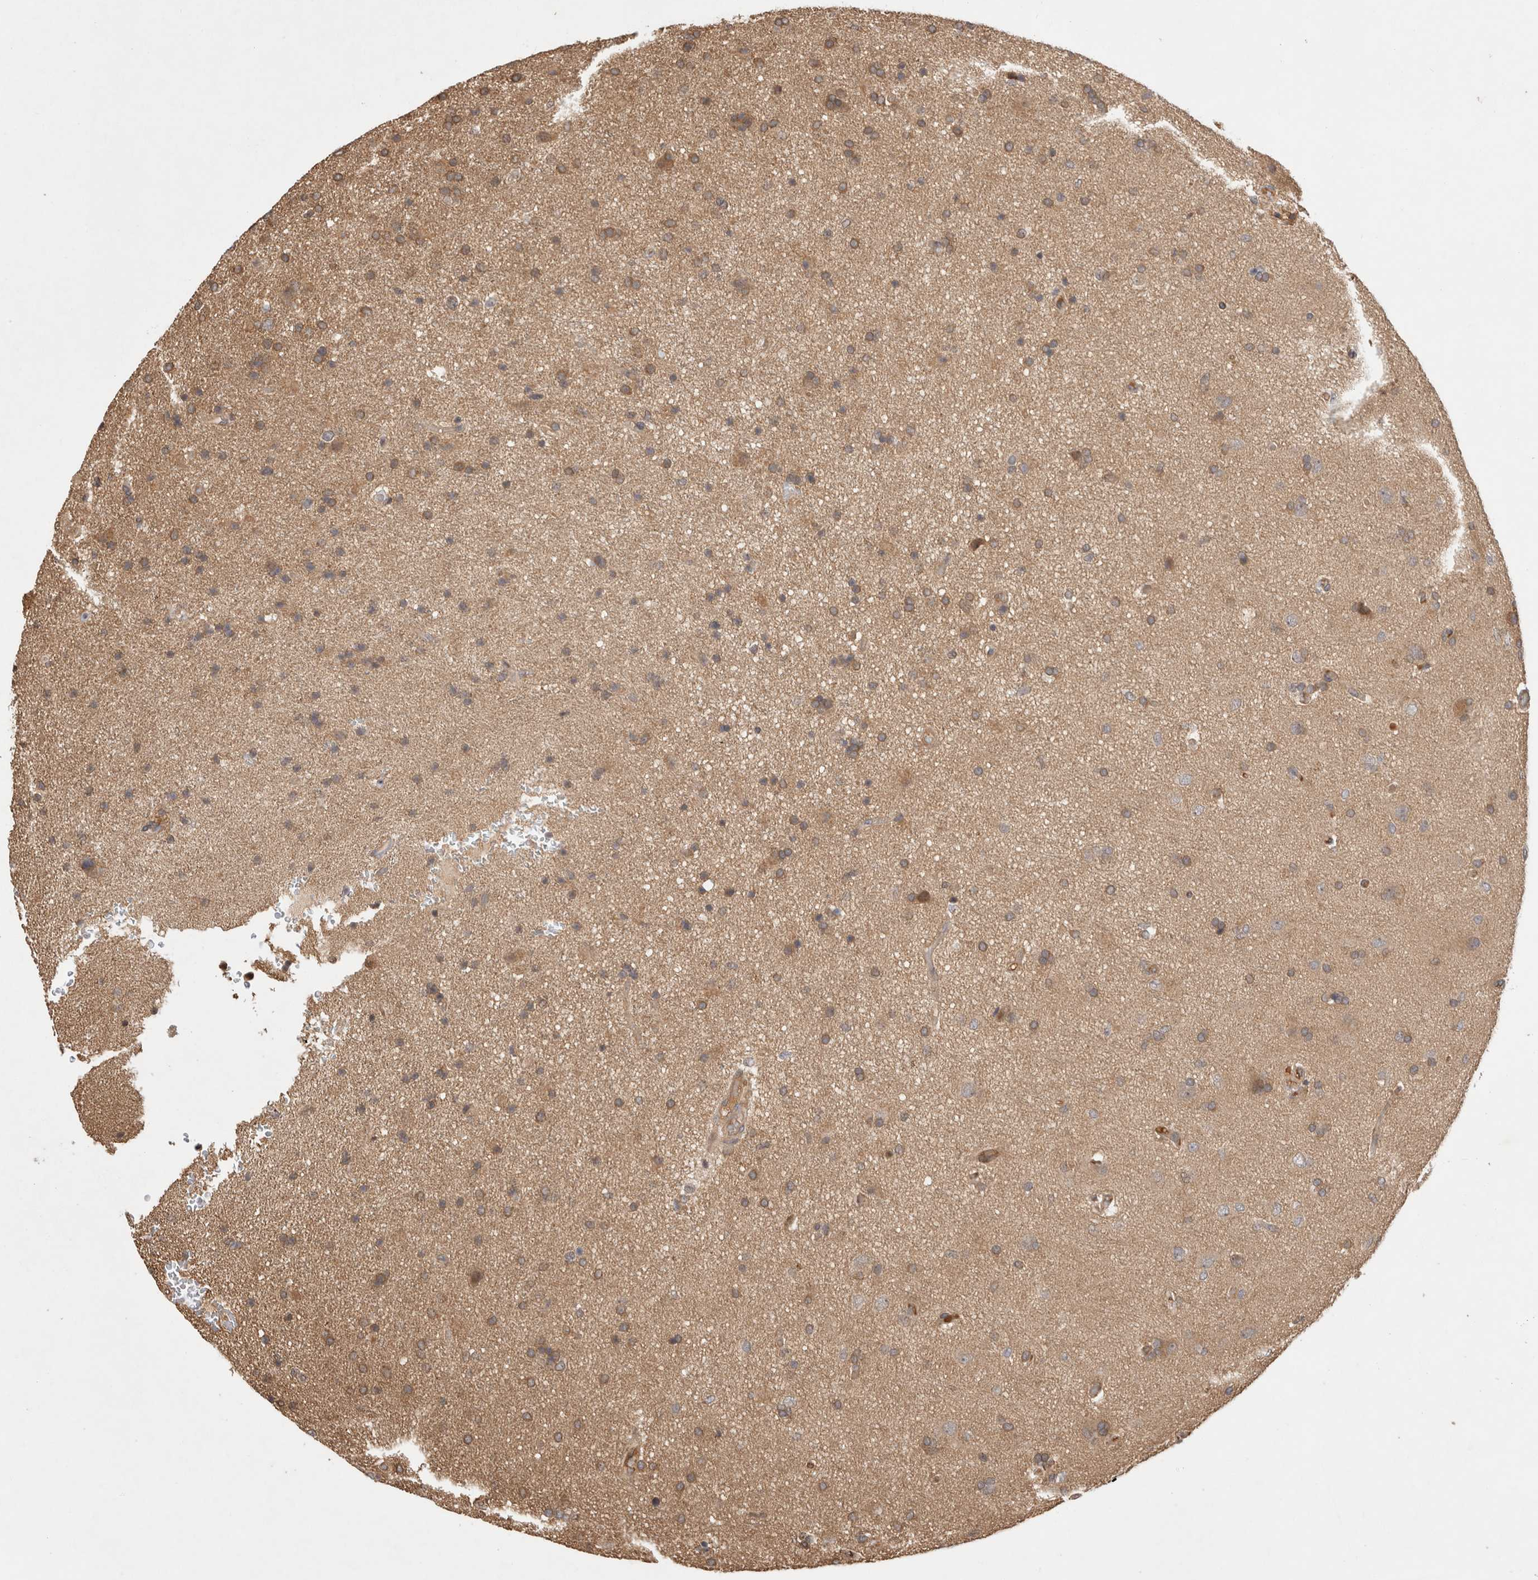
{"staining": {"intensity": "moderate", "quantity": ">75%", "location": "cytoplasmic/membranous"}, "tissue": "glioma", "cell_type": "Tumor cells", "image_type": "cancer", "snomed": [{"axis": "morphology", "description": "Glioma, malignant, High grade"}, {"axis": "topography", "description": "Brain"}], "caption": "Immunohistochemistry (IHC) (DAB) staining of human glioma displays moderate cytoplasmic/membranous protein staining in approximately >75% of tumor cells.", "gene": "PRMT3", "patient": {"sex": "male", "age": 72}}